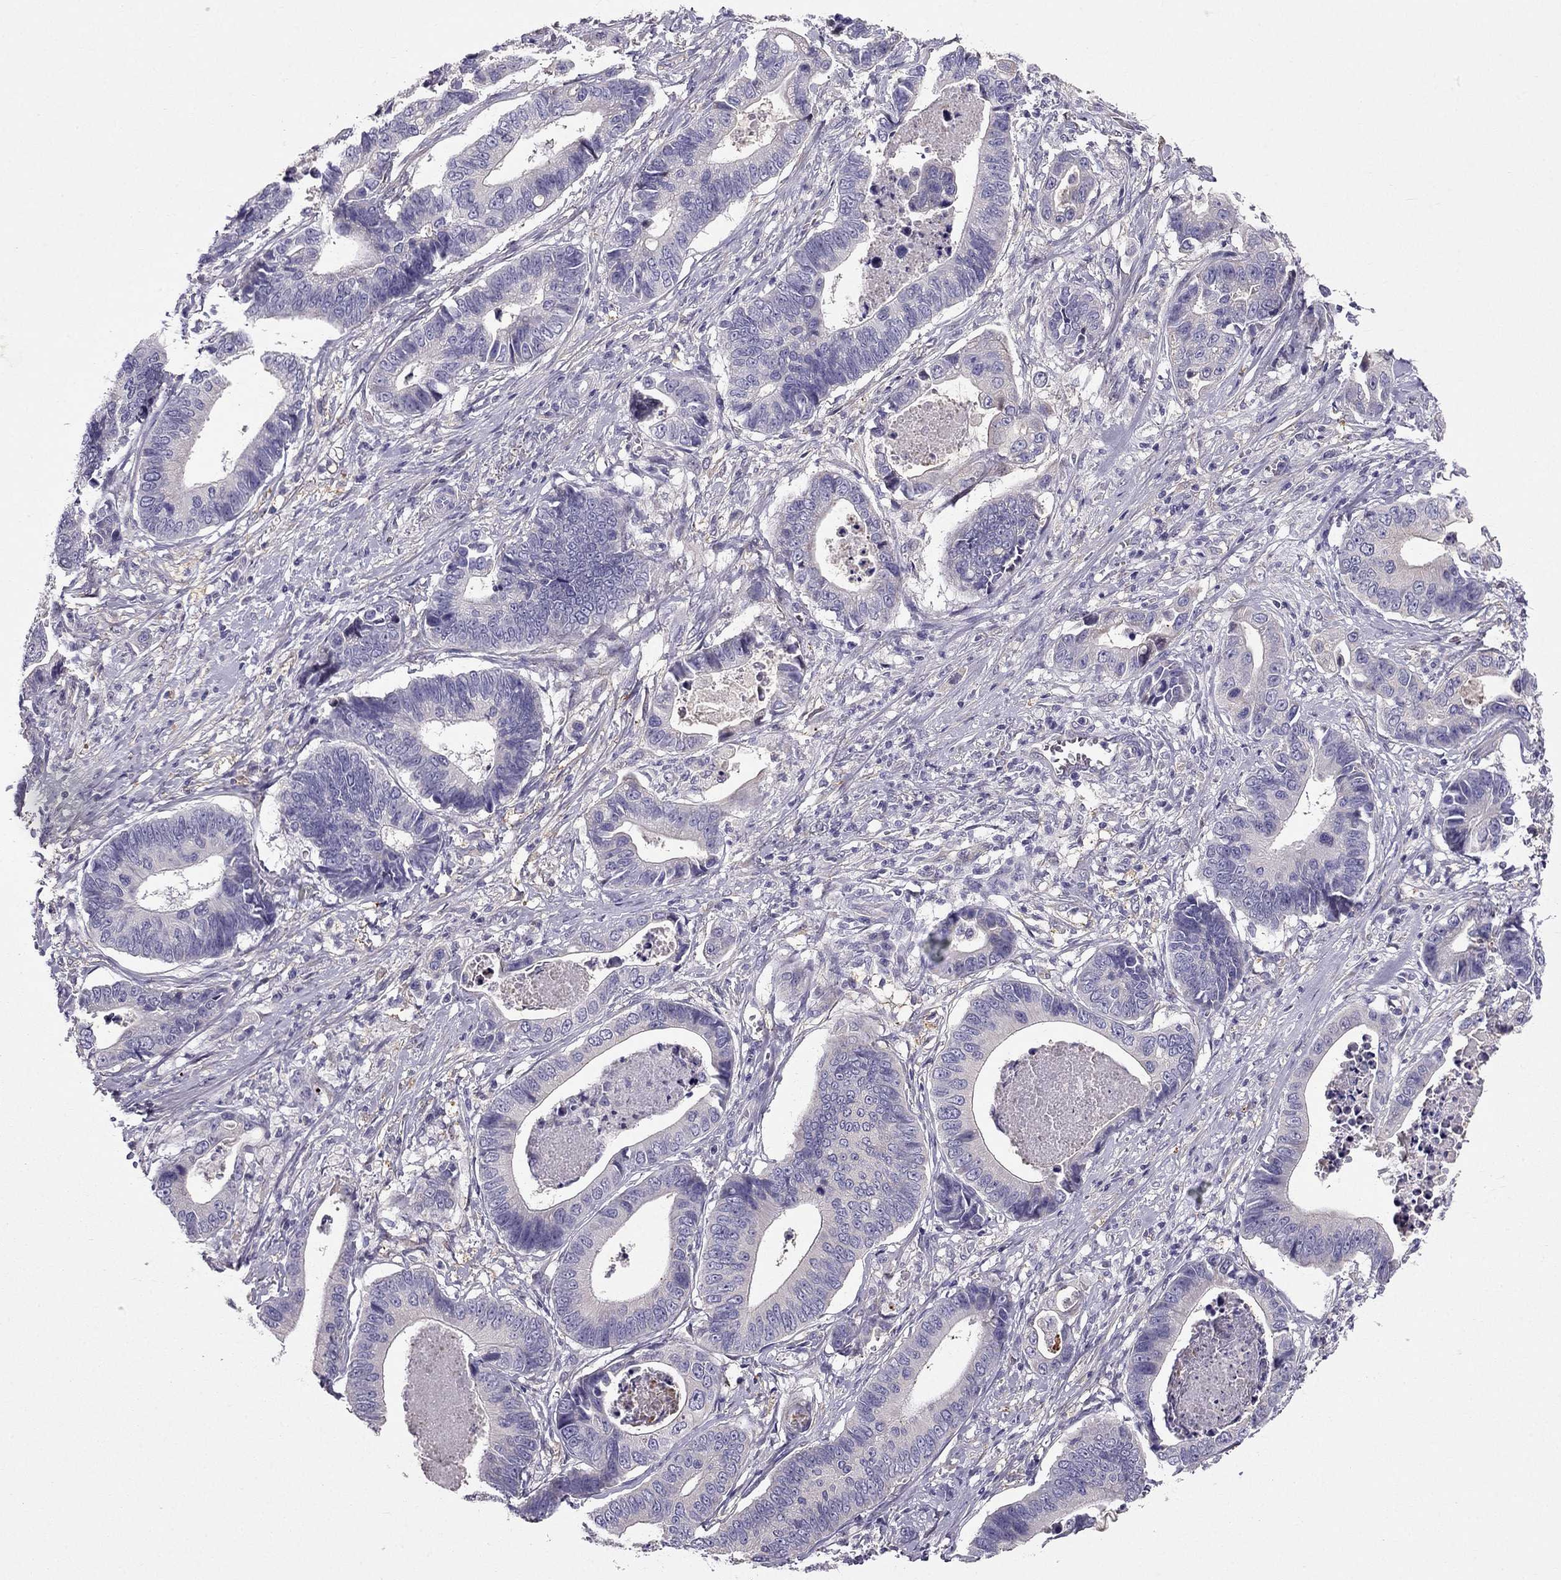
{"staining": {"intensity": "negative", "quantity": "none", "location": "none"}, "tissue": "stomach cancer", "cell_type": "Tumor cells", "image_type": "cancer", "snomed": [{"axis": "morphology", "description": "Adenocarcinoma, NOS"}, {"axis": "topography", "description": "Stomach"}], "caption": "Human stomach adenocarcinoma stained for a protein using immunohistochemistry demonstrates no positivity in tumor cells.", "gene": "SYT5", "patient": {"sex": "male", "age": 84}}